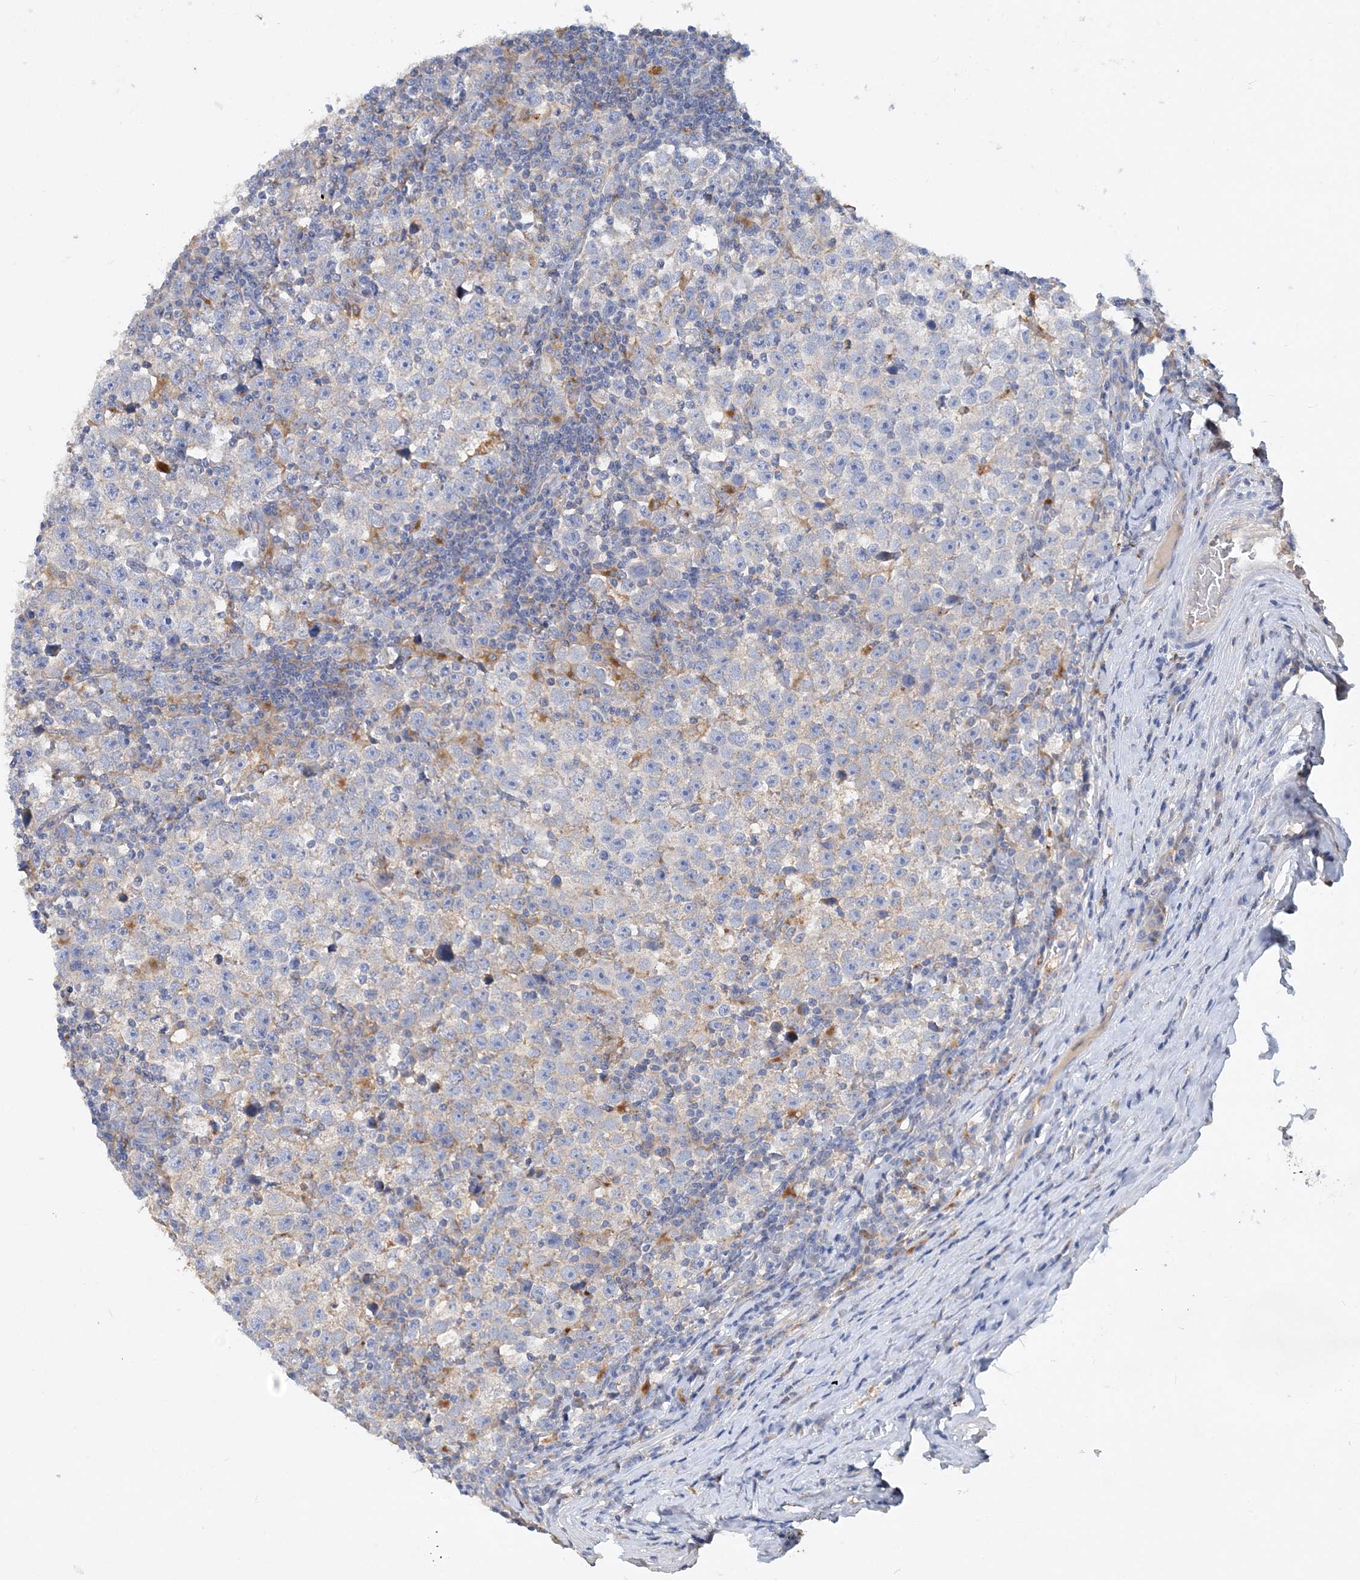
{"staining": {"intensity": "negative", "quantity": "none", "location": "none"}, "tissue": "testis cancer", "cell_type": "Tumor cells", "image_type": "cancer", "snomed": [{"axis": "morphology", "description": "Normal tissue, NOS"}, {"axis": "morphology", "description": "Seminoma, NOS"}, {"axis": "topography", "description": "Testis"}], "caption": "Seminoma (testis) stained for a protein using immunohistochemistry (IHC) shows no staining tumor cells.", "gene": "GRINA", "patient": {"sex": "male", "age": 43}}